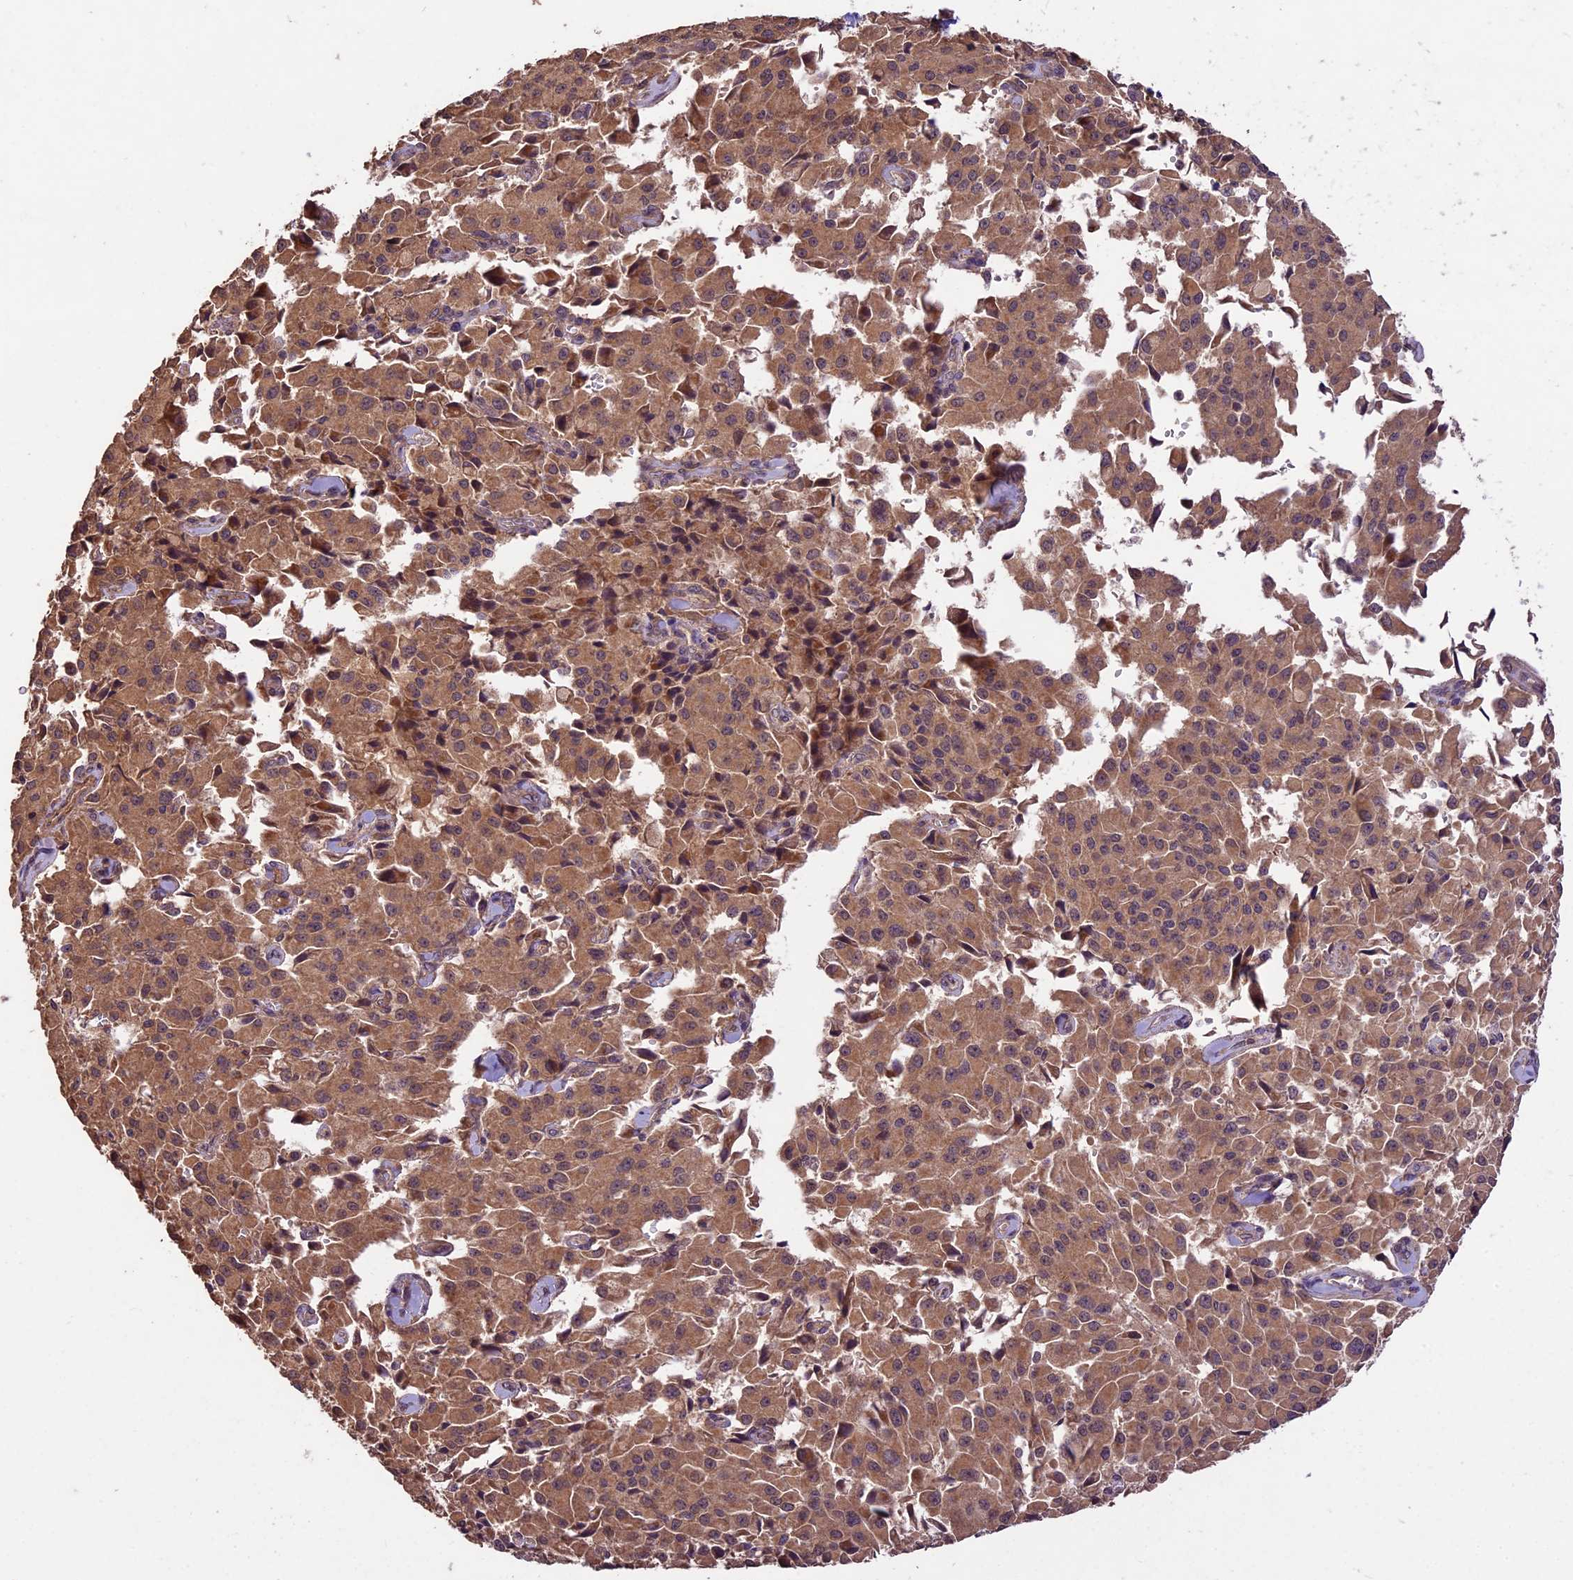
{"staining": {"intensity": "moderate", "quantity": ">75%", "location": "cytoplasmic/membranous"}, "tissue": "pancreatic cancer", "cell_type": "Tumor cells", "image_type": "cancer", "snomed": [{"axis": "morphology", "description": "Adenocarcinoma, NOS"}, {"axis": "topography", "description": "Pancreas"}], "caption": "Pancreatic cancer stained for a protein exhibits moderate cytoplasmic/membranous positivity in tumor cells.", "gene": "CRLF1", "patient": {"sex": "male", "age": 65}}